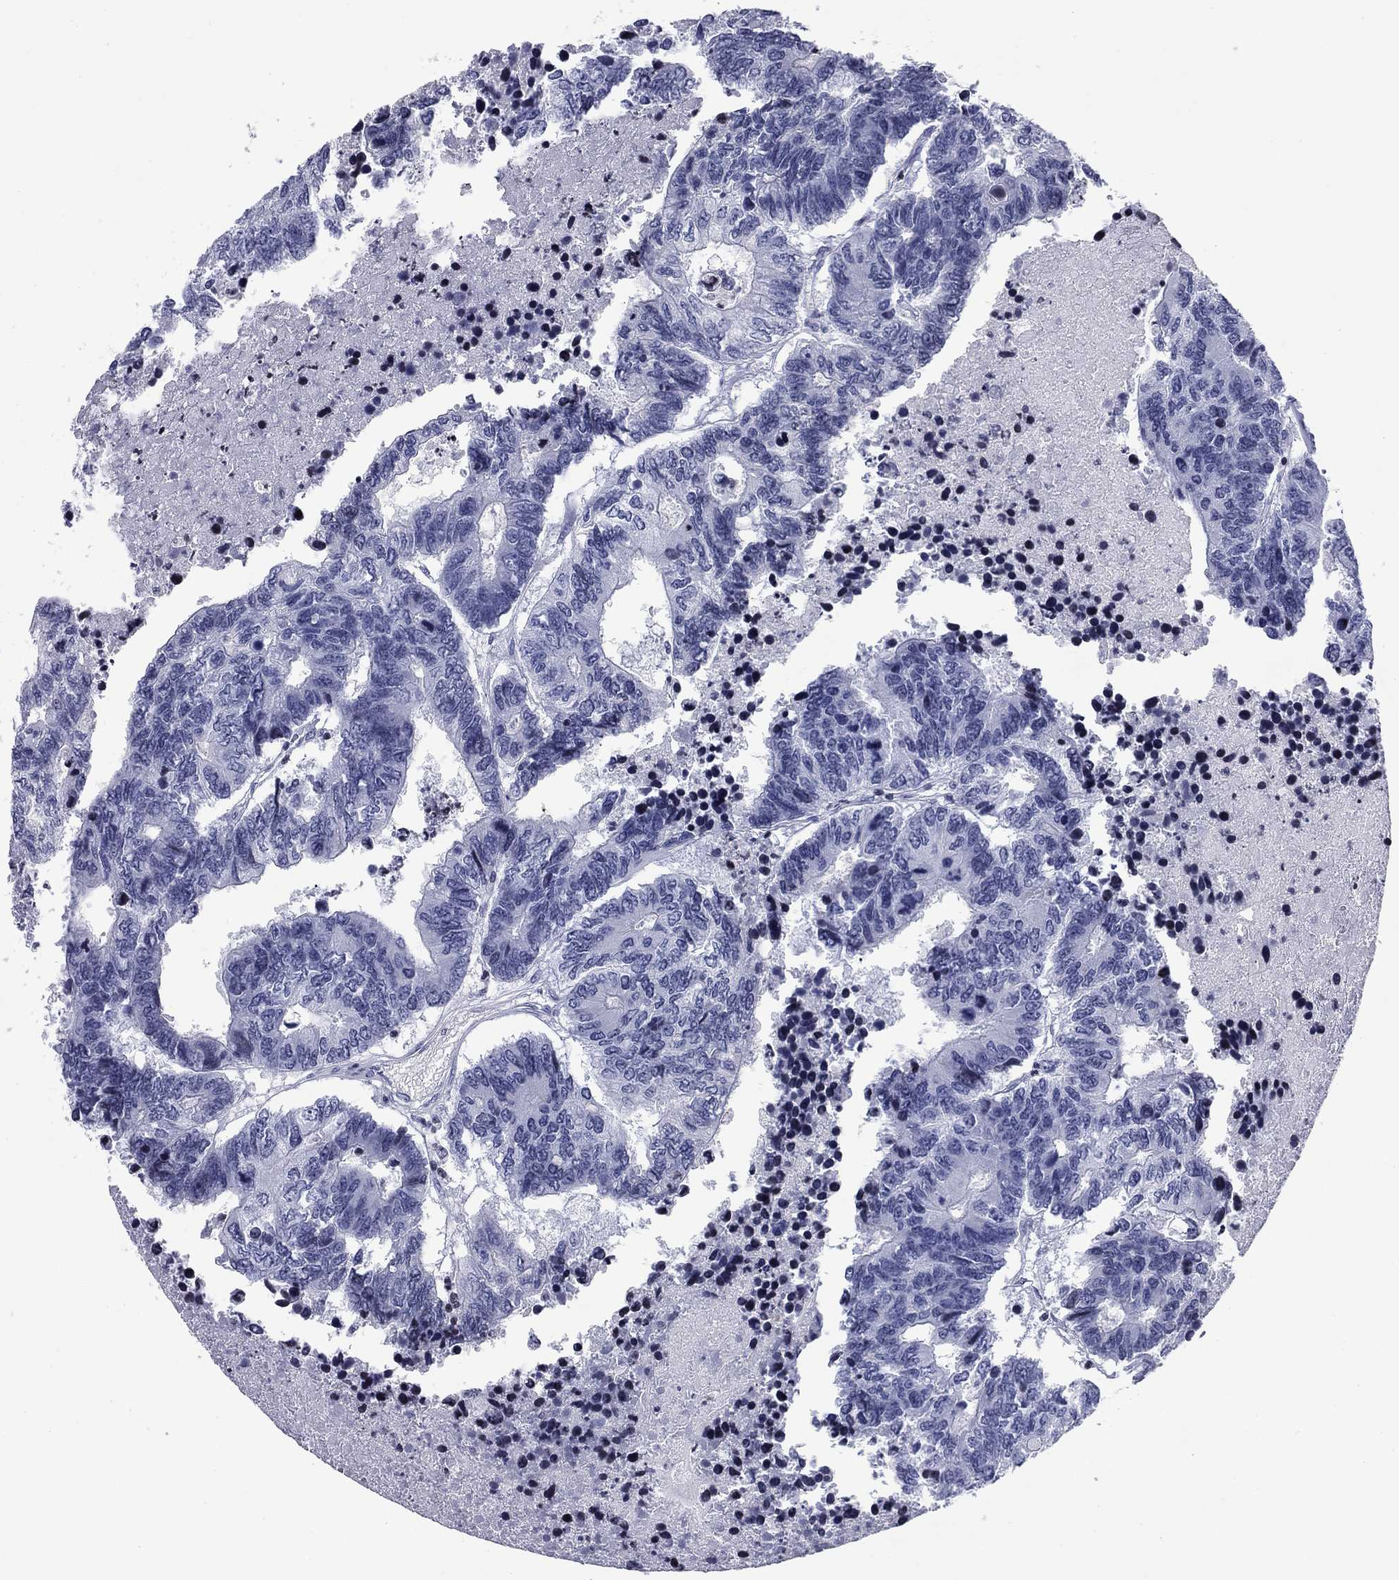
{"staining": {"intensity": "negative", "quantity": "none", "location": "none"}, "tissue": "colorectal cancer", "cell_type": "Tumor cells", "image_type": "cancer", "snomed": [{"axis": "morphology", "description": "Adenocarcinoma, NOS"}, {"axis": "topography", "description": "Colon"}], "caption": "DAB (3,3'-diaminobenzidine) immunohistochemical staining of human colorectal adenocarcinoma reveals no significant positivity in tumor cells. The staining was performed using DAB (3,3'-diaminobenzidine) to visualize the protein expression in brown, while the nuclei were stained in blue with hematoxylin (Magnification: 20x).", "gene": "CCDC144A", "patient": {"sex": "female", "age": 48}}